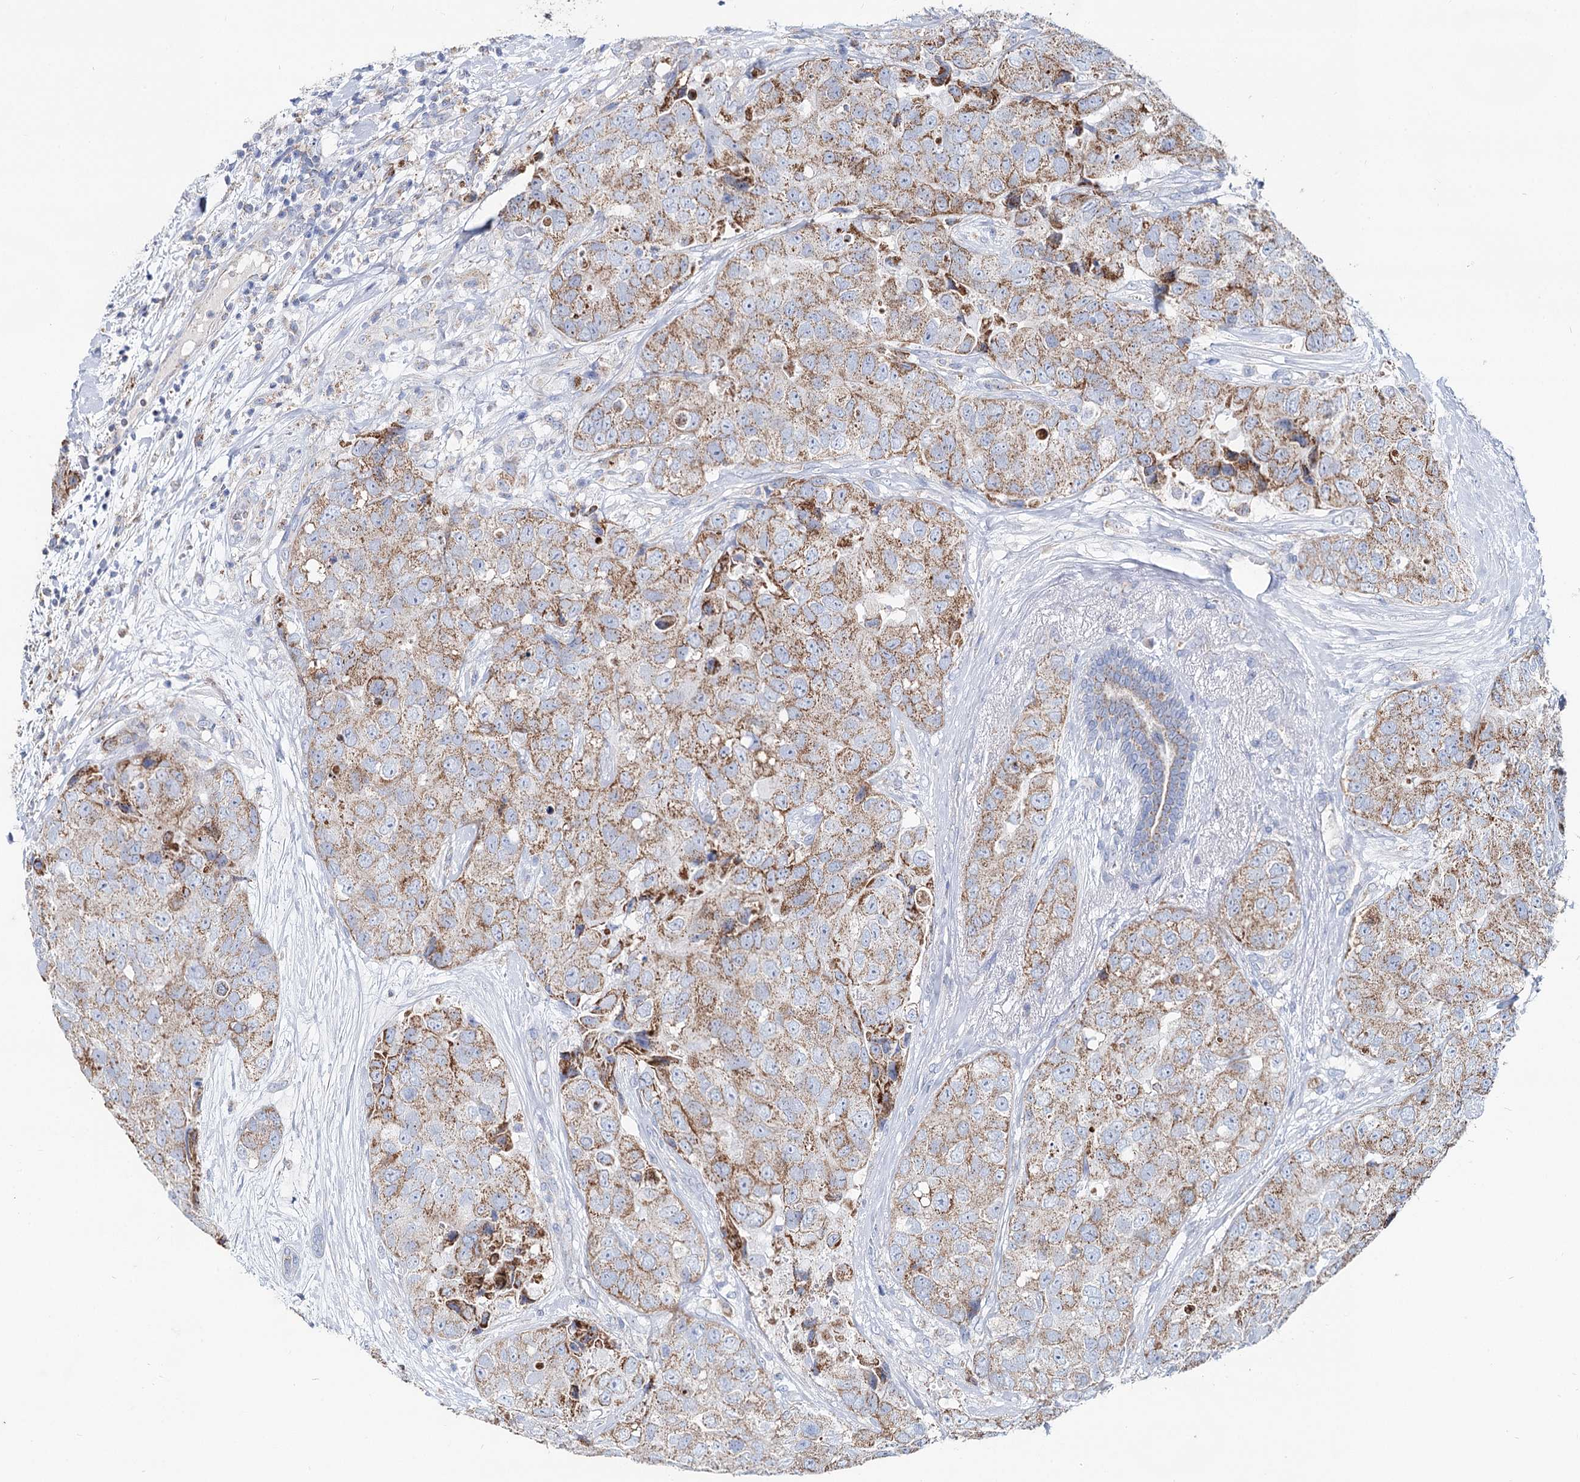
{"staining": {"intensity": "strong", "quantity": "25%-75%", "location": "cytoplasmic/membranous"}, "tissue": "breast cancer", "cell_type": "Tumor cells", "image_type": "cancer", "snomed": [{"axis": "morphology", "description": "Duct carcinoma"}, {"axis": "topography", "description": "Breast"}], "caption": "DAB immunohistochemical staining of human breast cancer (infiltrating ductal carcinoma) shows strong cytoplasmic/membranous protein staining in approximately 25%-75% of tumor cells.", "gene": "MCCC2", "patient": {"sex": "female", "age": 62}}